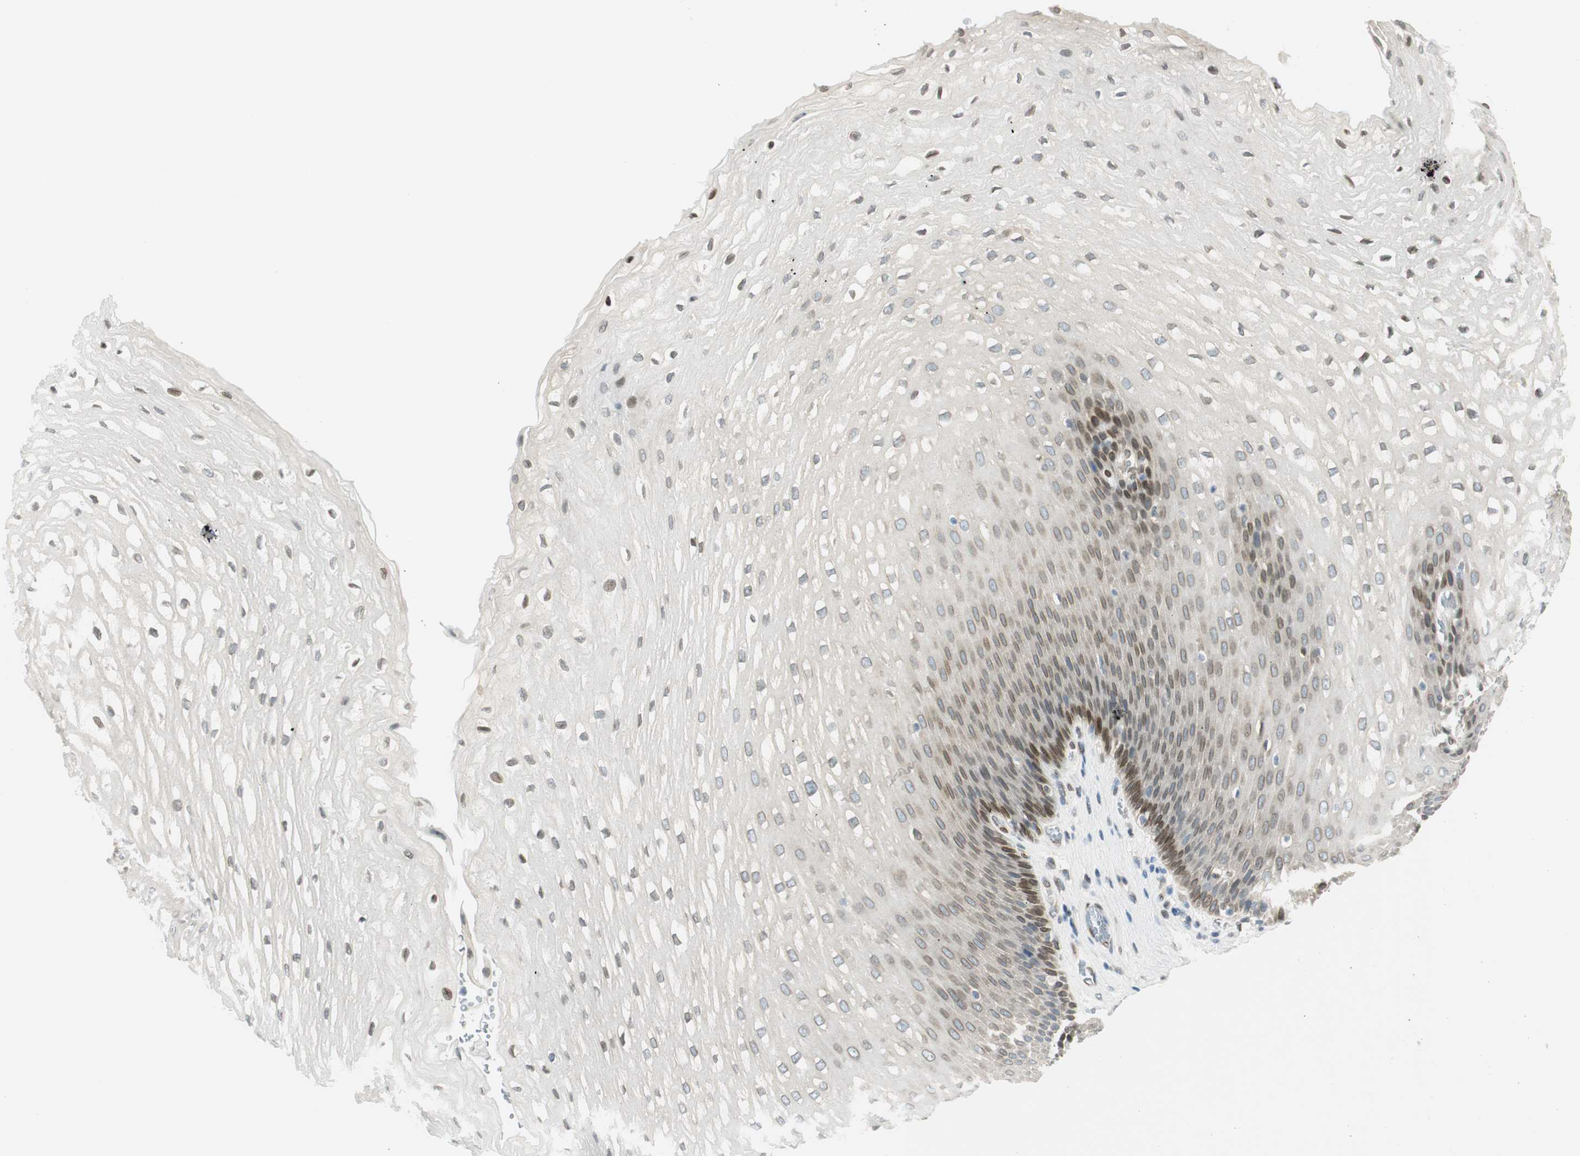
{"staining": {"intensity": "moderate", "quantity": "25%-75%", "location": "nuclear"}, "tissue": "esophagus", "cell_type": "Squamous epithelial cells", "image_type": "normal", "snomed": [{"axis": "morphology", "description": "Normal tissue, NOS"}, {"axis": "topography", "description": "Esophagus"}], "caption": "Approximately 25%-75% of squamous epithelial cells in benign human esophagus reveal moderate nuclear protein staining as visualized by brown immunohistochemical staining.", "gene": "TMEM260", "patient": {"sex": "male", "age": 48}}